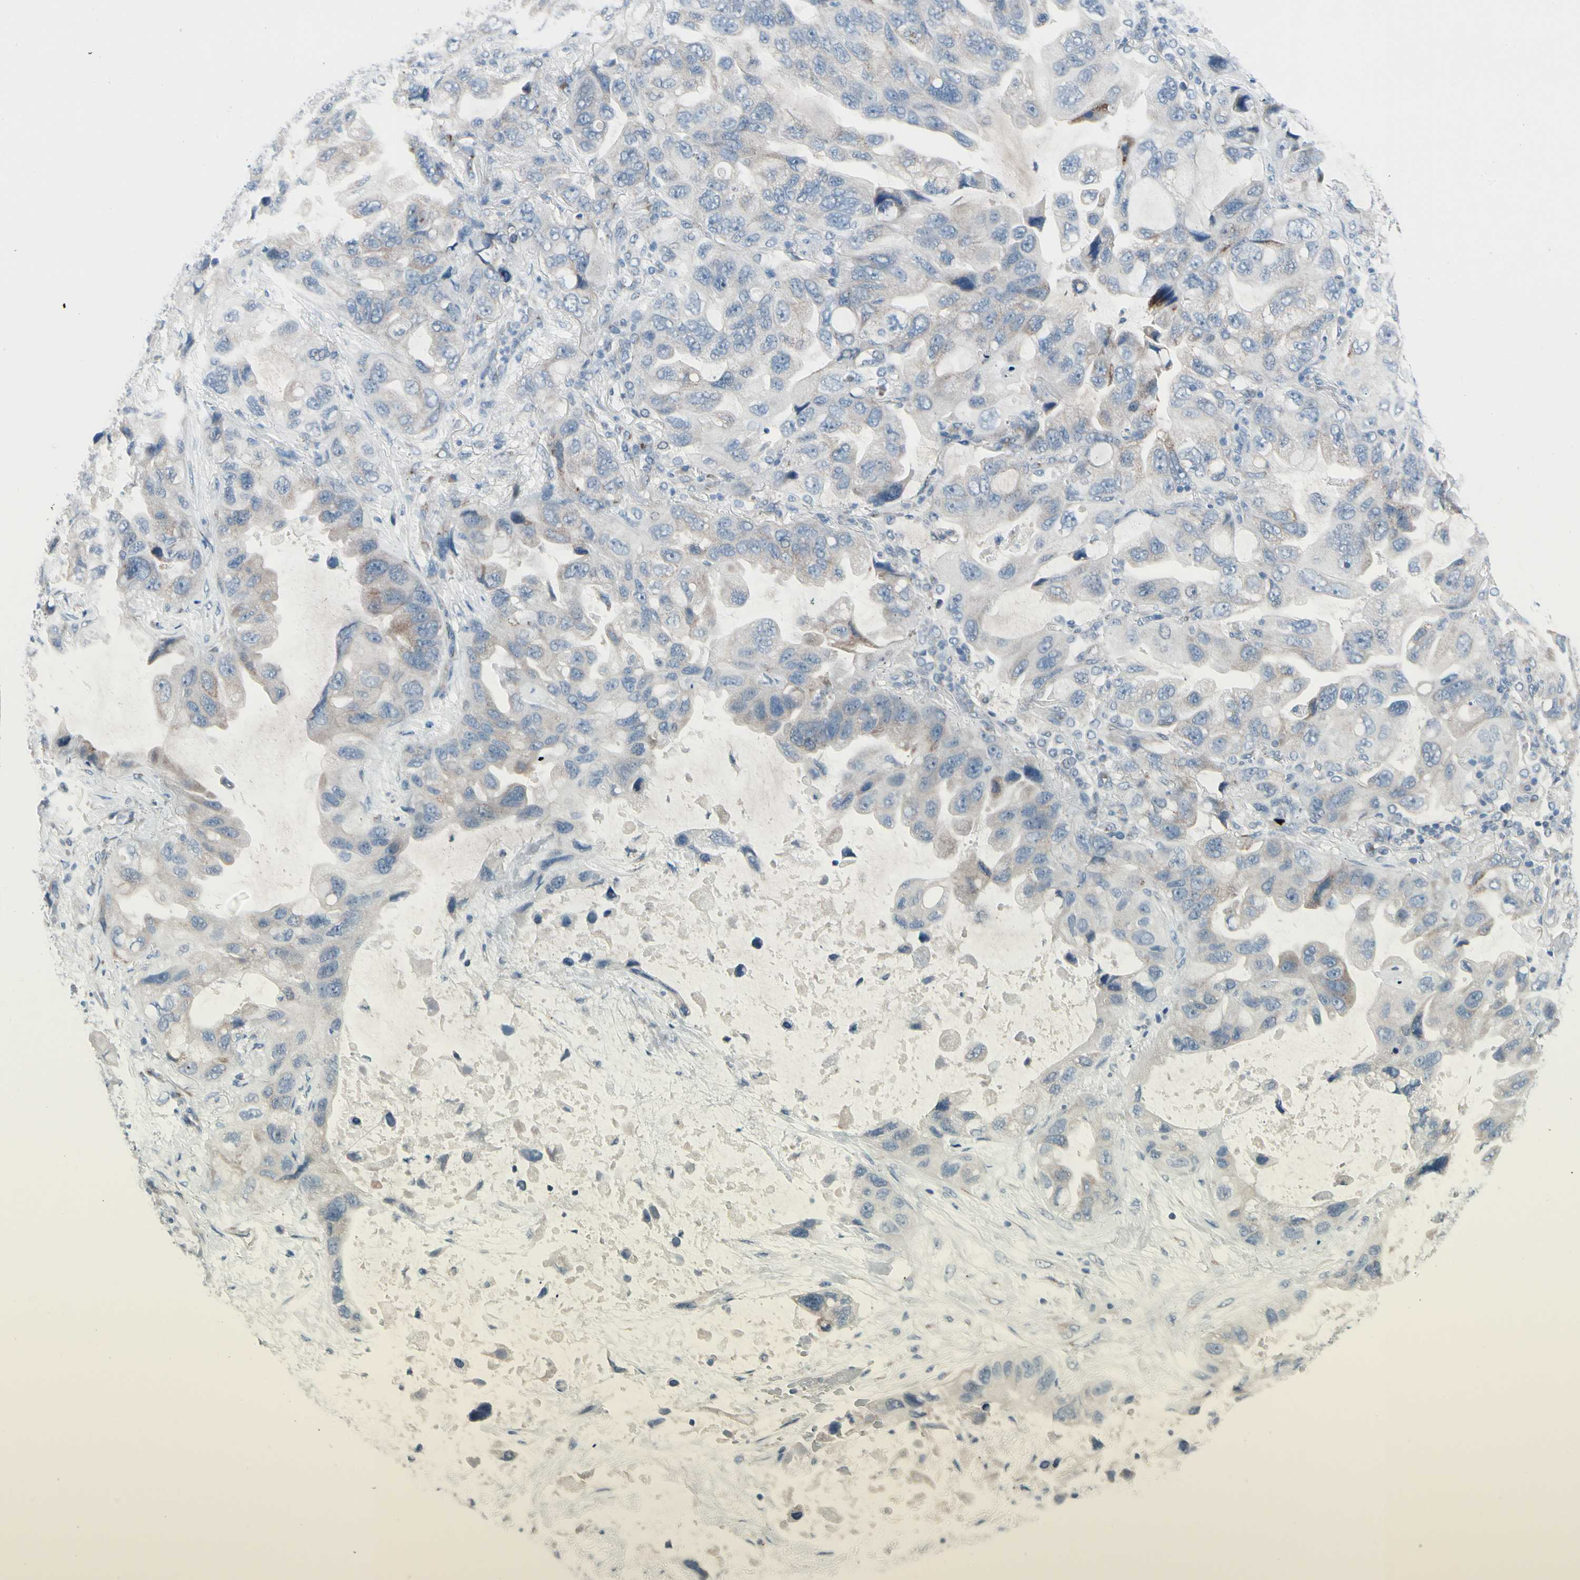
{"staining": {"intensity": "weak", "quantity": "<25%", "location": "cytoplasmic/membranous"}, "tissue": "lung cancer", "cell_type": "Tumor cells", "image_type": "cancer", "snomed": [{"axis": "morphology", "description": "Squamous cell carcinoma, NOS"}, {"axis": "topography", "description": "Lung"}], "caption": "DAB immunohistochemical staining of lung squamous cell carcinoma displays no significant positivity in tumor cells. (DAB IHC, high magnification).", "gene": "PGR", "patient": {"sex": "female", "age": 73}}